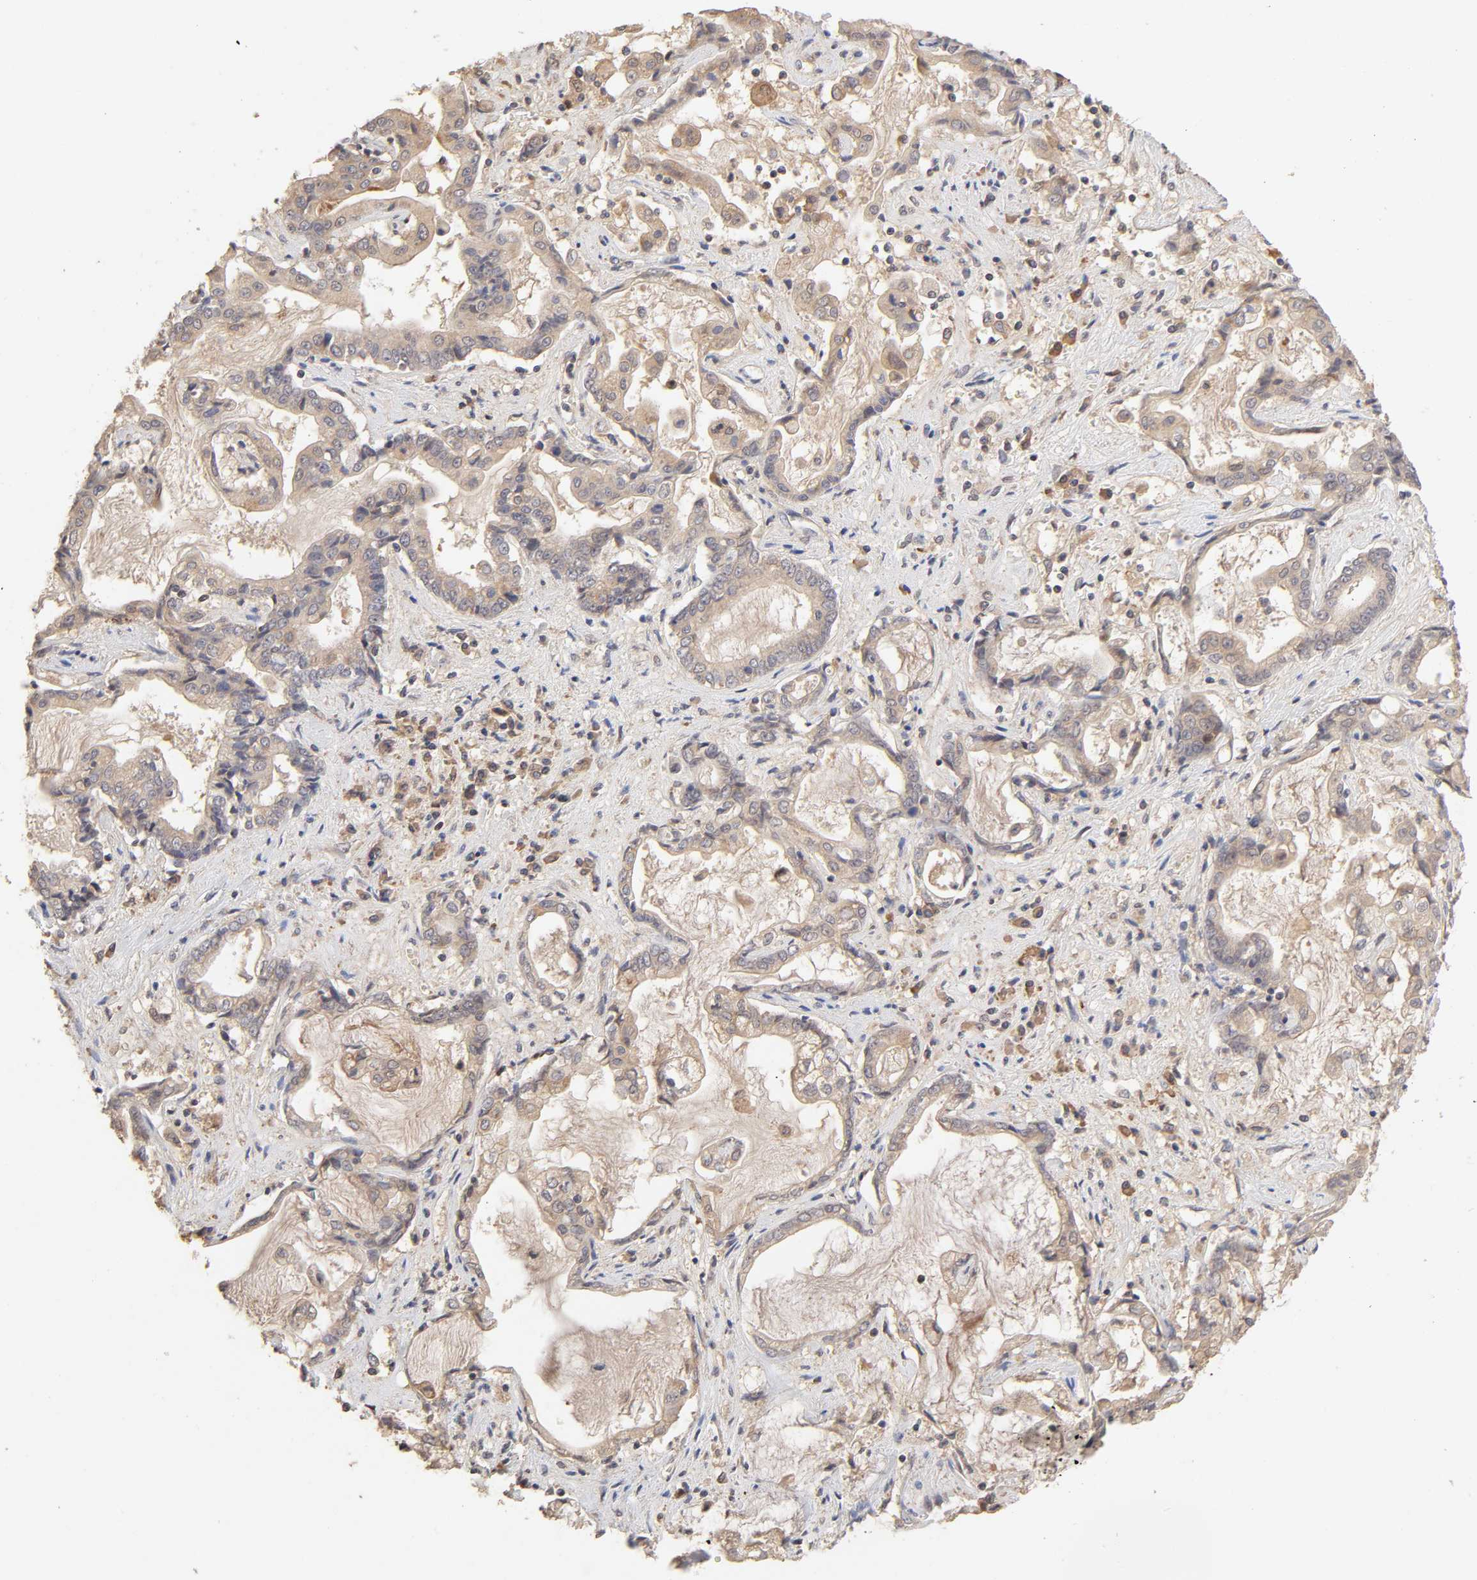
{"staining": {"intensity": "weak", "quantity": "25%-75%", "location": "cytoplasmic/membranous"}, "tissue": "liver cancer", "cell_type": "Tumor cells", "image_type": "cancer", "snomed": [{"axis": "morphology", "description": "Cholangiocarcinoma"}, {"axis": "topography", "description": "Liver"}], "caption": "About 25%-75% of tumor cells in liver cancer (cholangiocarcinoma) display weak cytoplasmic/membranous protein staining as visualized by brown immunohistochemical staining.", "gene": "AP1G2", "patient": {"sex": "male", "age": 57}}